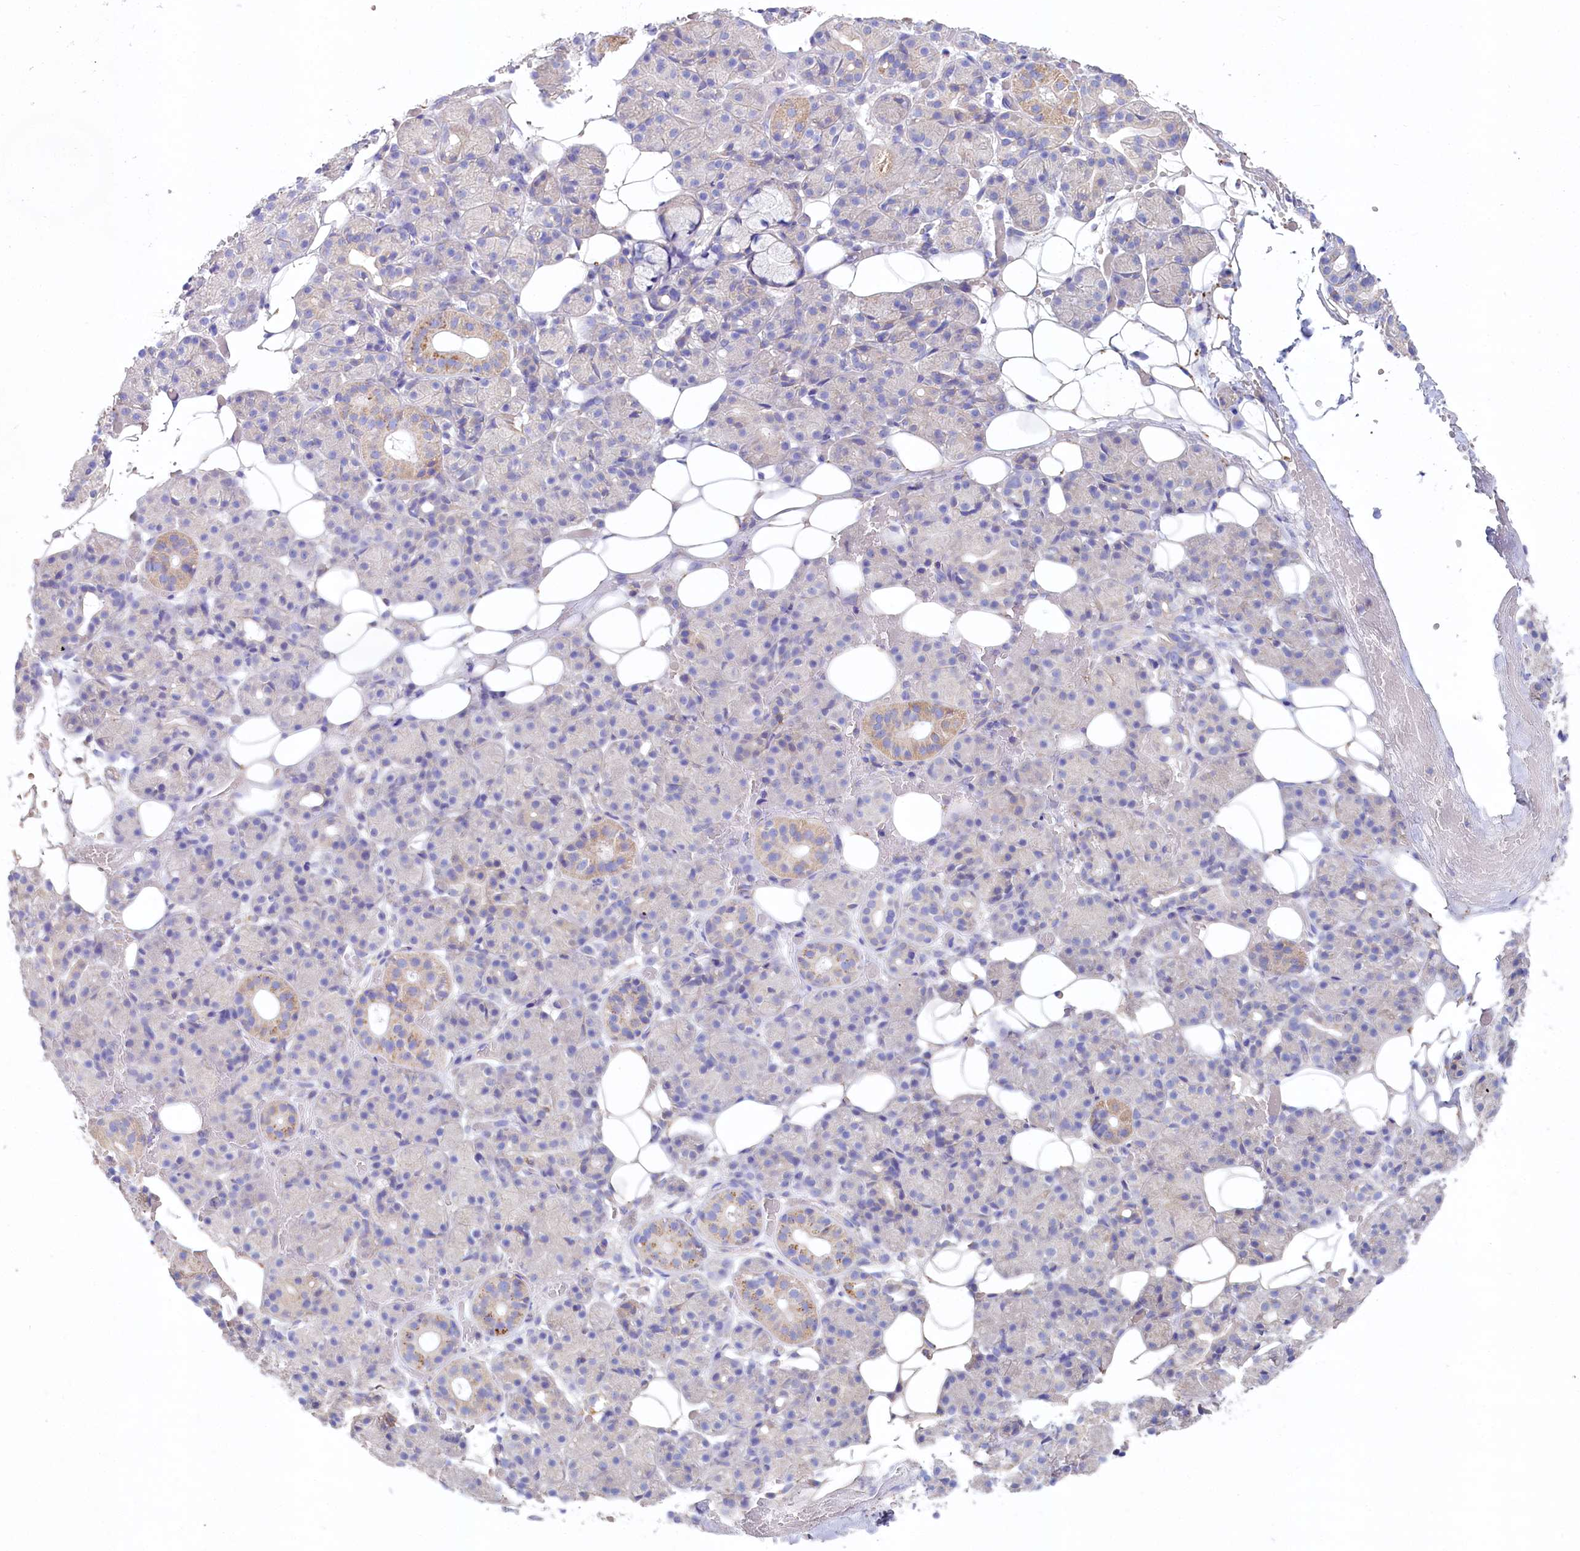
{"staining": {"intensity": "moderate", "quantity": "<25%", "location": "cytoplasmic/membranous"}, "tissue": "salivary gland", "cell_type": "Glandular cells", "image_type": "normal", "snomed": [{"axis": "morphology", "description": "Normal tissue, NOS"}, {"axis": "topography", "description": "Salivary gland"}], "caption": "Immunohistochemistry (IHC) of benign salivary gland reveals low levels of moderate cytoplasmic/membranous positivity in about <25% of glandular cells. (IHC, brightfield microscopy, high magnification).", "gene": "VPS26B", "patient": {"sex": "male", "age": 63}}